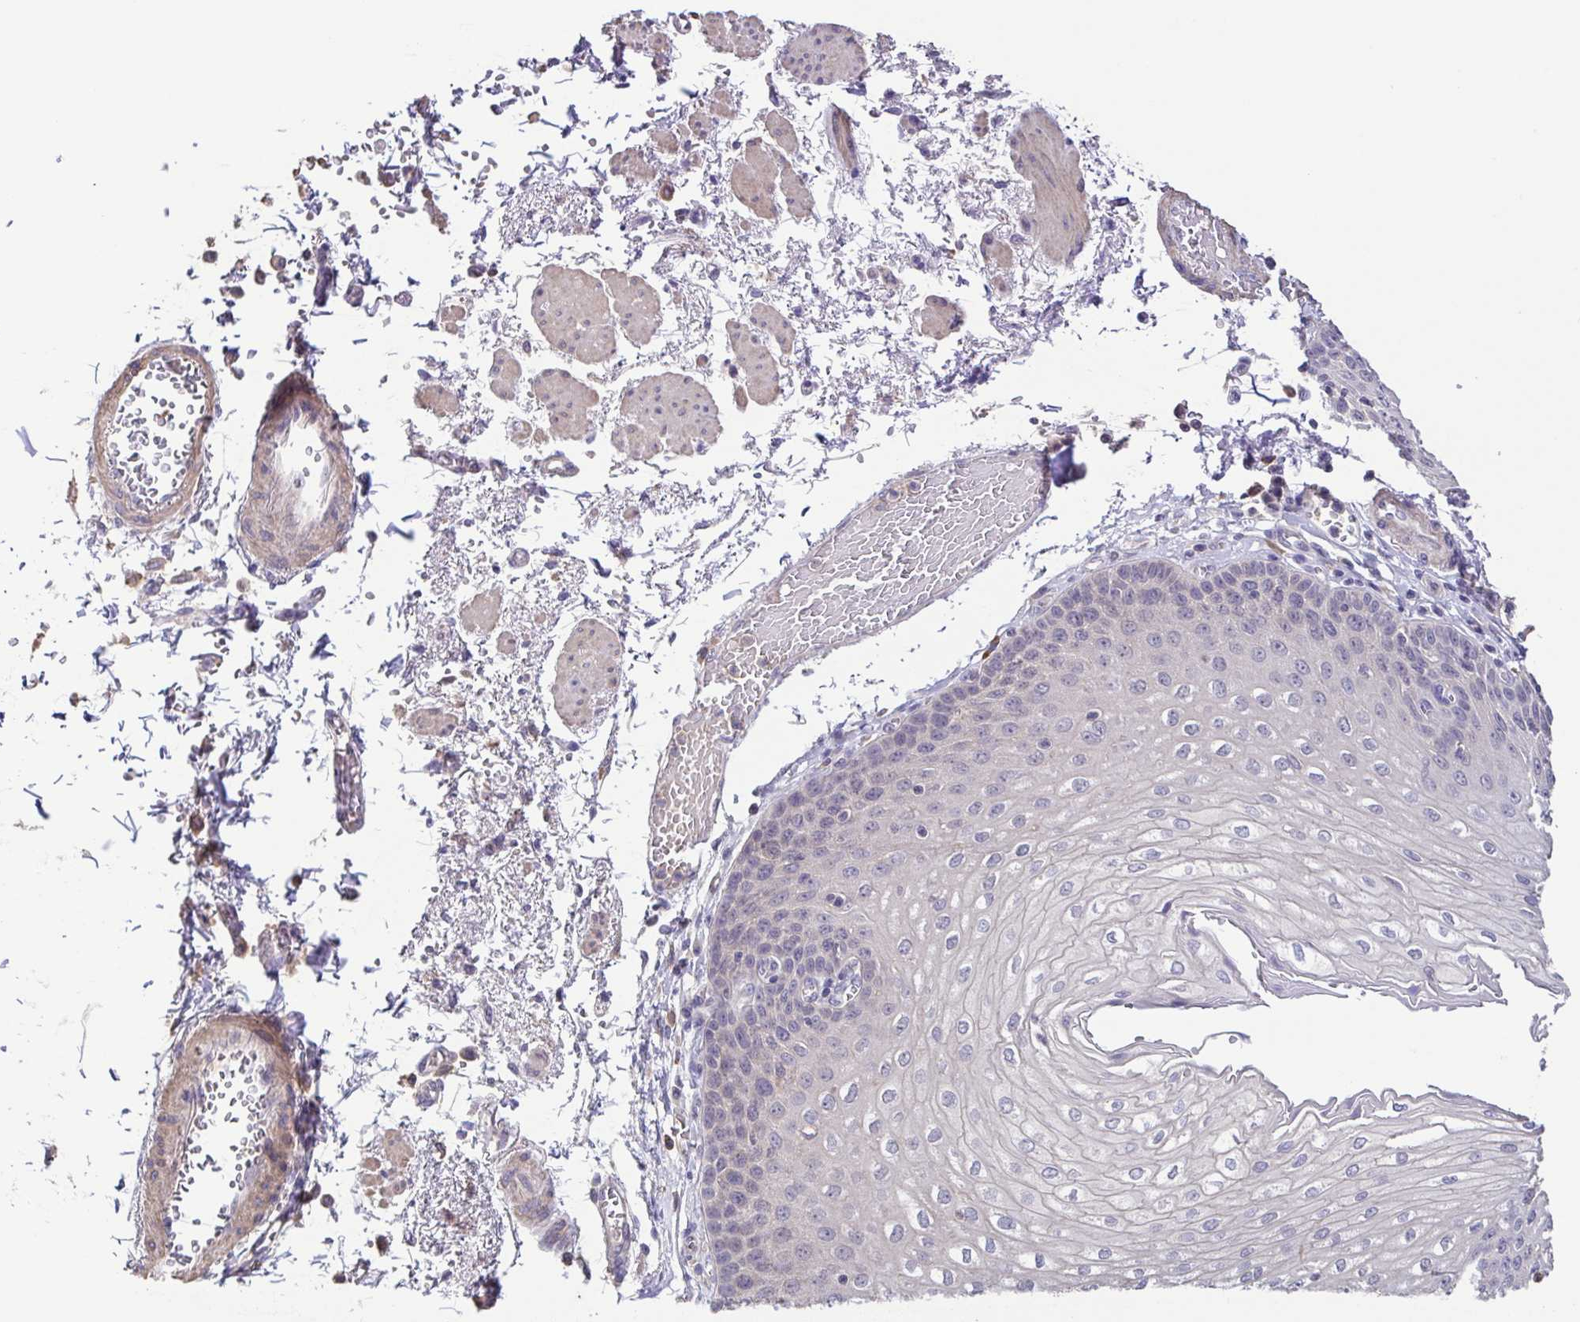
{"staining": {"intensity": "negative", "quantity": "none", "location": "none"}, "tissue": "esophagus", "cell_type": "Squamous epithelial cells", "image_type": "normal", "snomed": [{"axis": "morphology", "description": "Normal tissue, NOS"}, {"axis": "morphology", "description": "Adenocarcinoma, NOS"}, {"axis": "topography", "description": "Esophagus"}], "caption": "A high-resolution micrograph shows immunohistochemistry staining of normal esophagus, which reveals no significant staining in squamous epithelial cells.", "gene": "ACTRT2", "patient": {"sex": "male", "age": 81}}